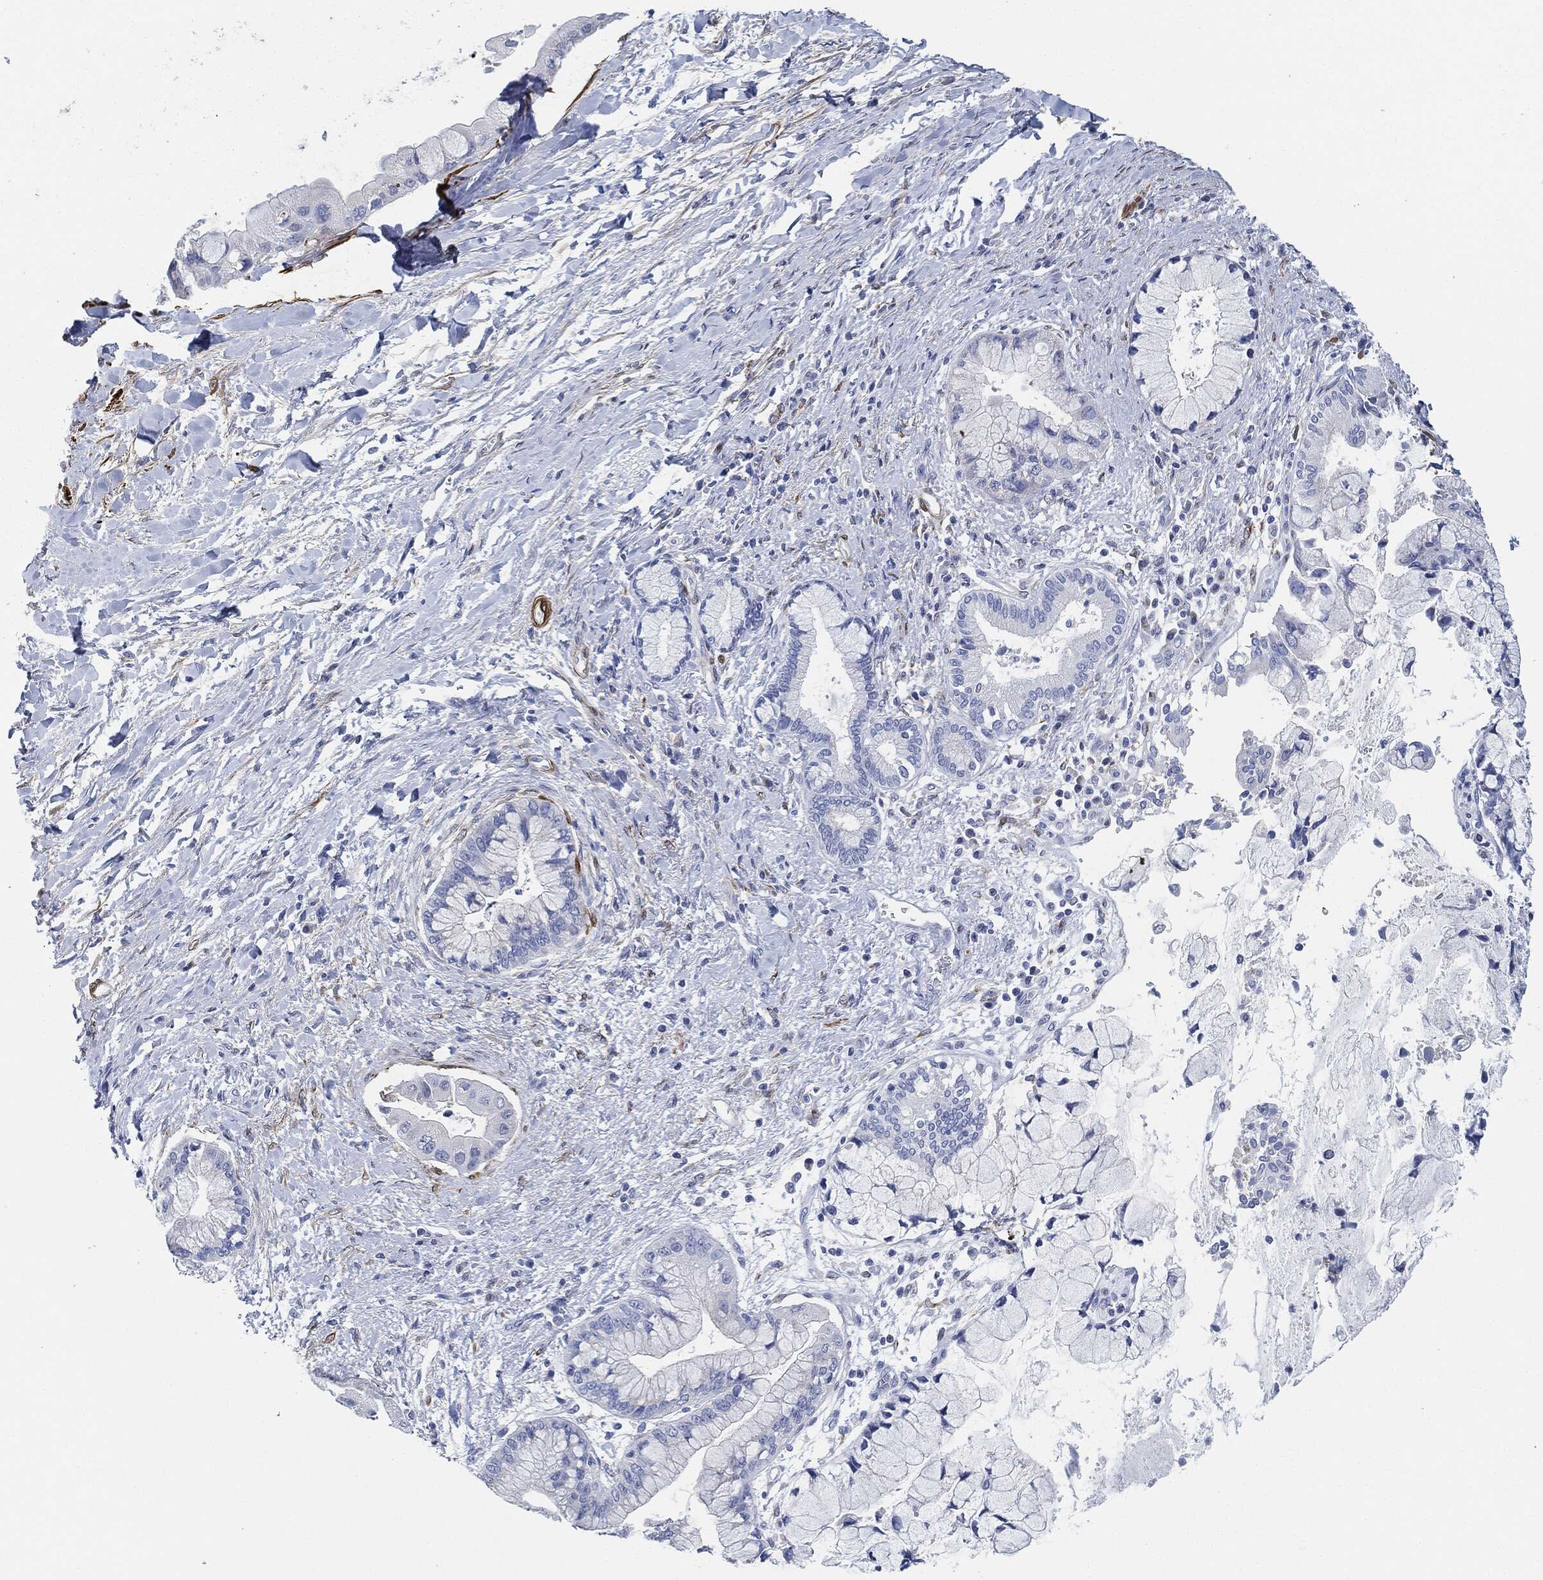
{"staining": {"intensity": "negative", "quantity": "none", "location": "none"}, "tissue": "liver cancer", "cell_type": "Tumor cells", "image_type": "cancer", "snomed": [{"axis": "morphology", "description": "Normal tissue, NOS"}, {"axis": "morphology", "description": "Cholangiocarcinoma"}, {"axis": "topography", "description": "Liver"}, {"axis": "topography", "description": "Peripheral nerve tissue"}], "caption": "The immunohistochemistry (IHC) image has no significant positivity in tumor cells of liver cholangiocarcinoma tissue.", "gene": "TAGLN", "patient": {"sex": "male", "age": 50}}